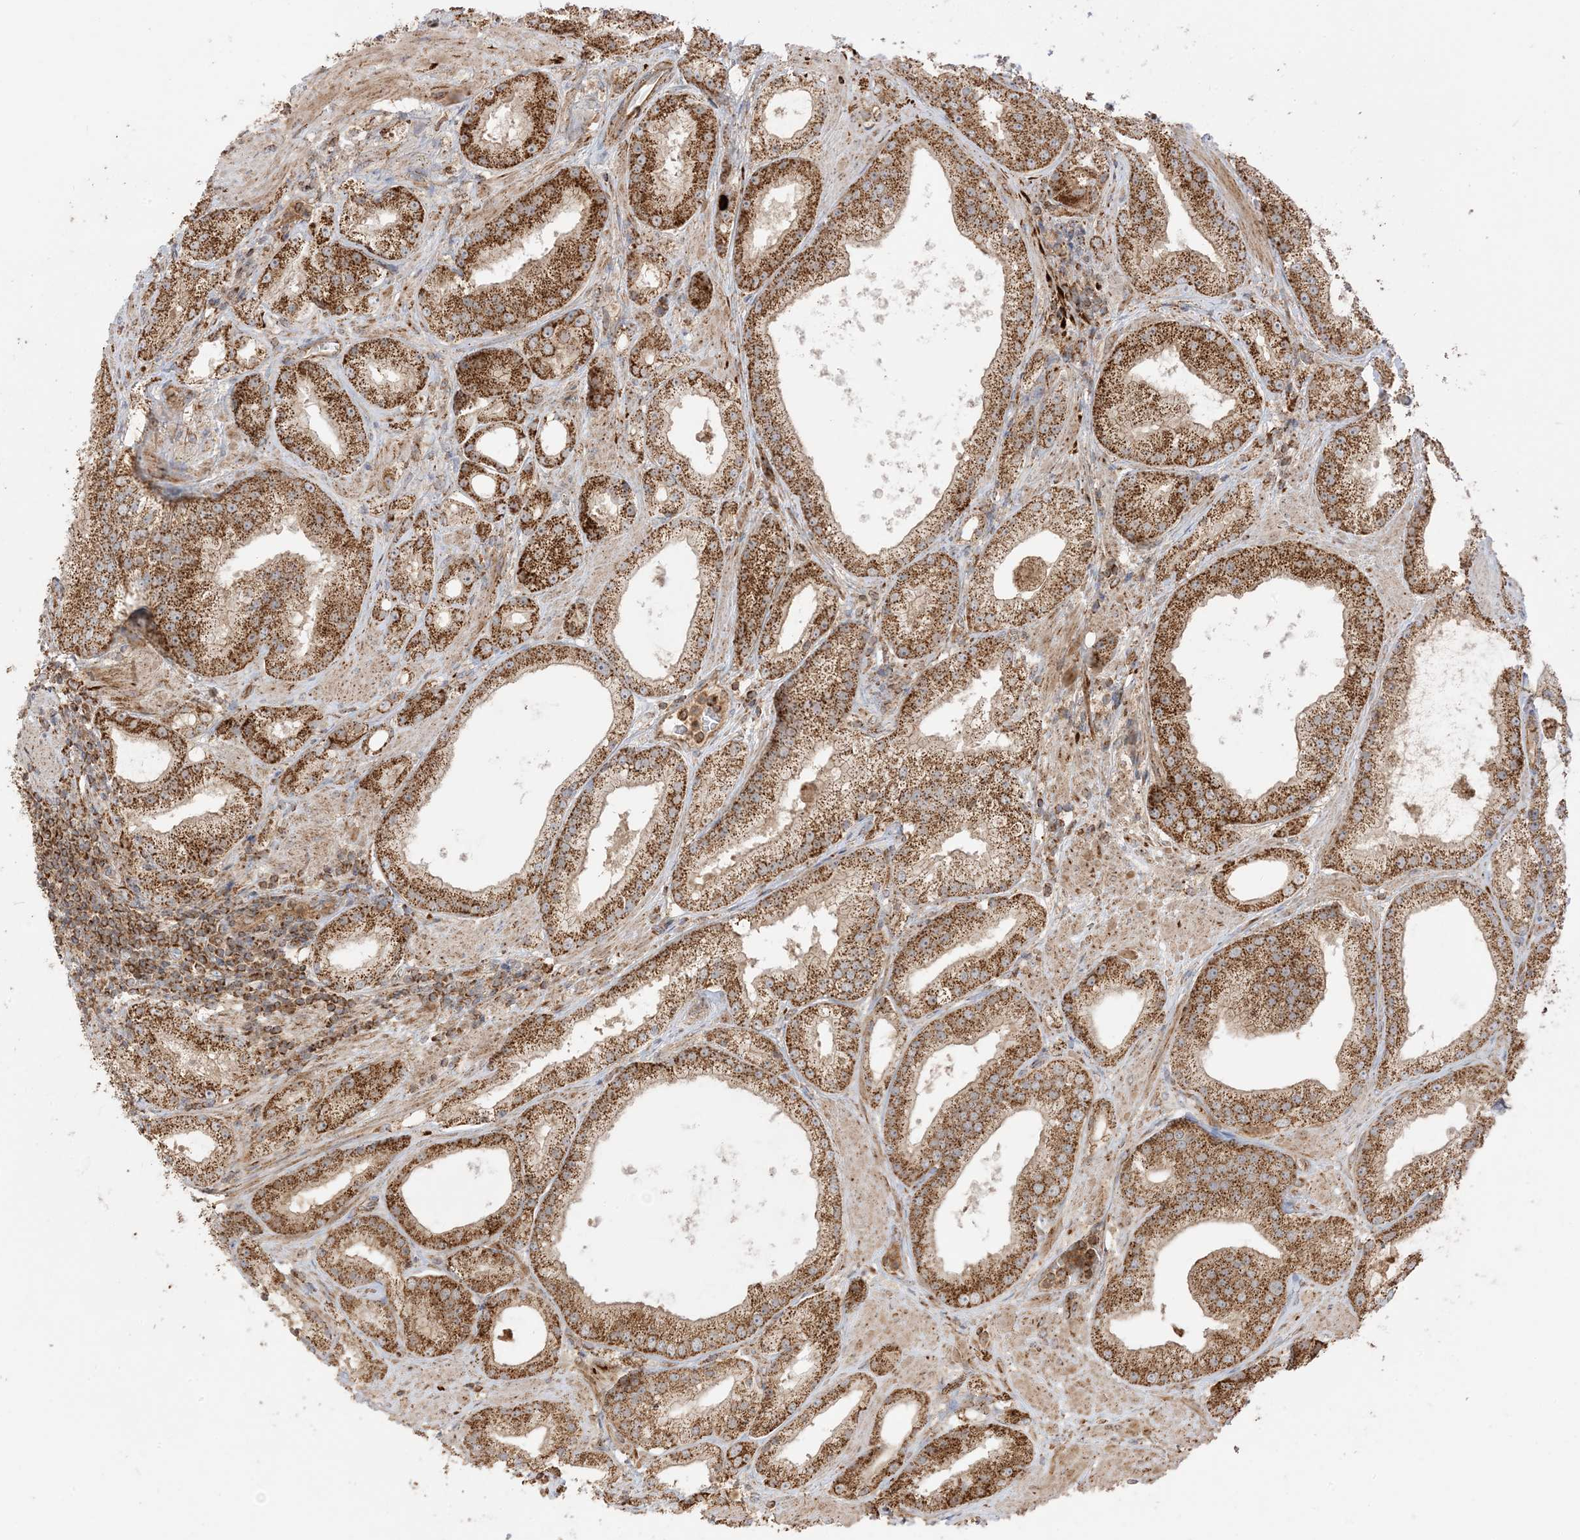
{"staining": {"intensity": "strong", "quantity": ">75%", "location": "cytoplasmic/membranous"}, "tissue": "prostate cancer", "cell_type": "Tumor cells", "image_type": "cancer", "snomed": [{"axis": "morphology", "description": "Adenocarcinoma, Low grade"}, {"axis": "topography", "description": "Prostate"}], "caption": "Immunohistochemical staining of low-grade adenocarcinoma (prostate) shows high levels of strong cytoplasmic/membranous expression in approximately >75% of tumor cells.", "gene": "N4BP3", "patient": {"sex": "male", "age": 67}}